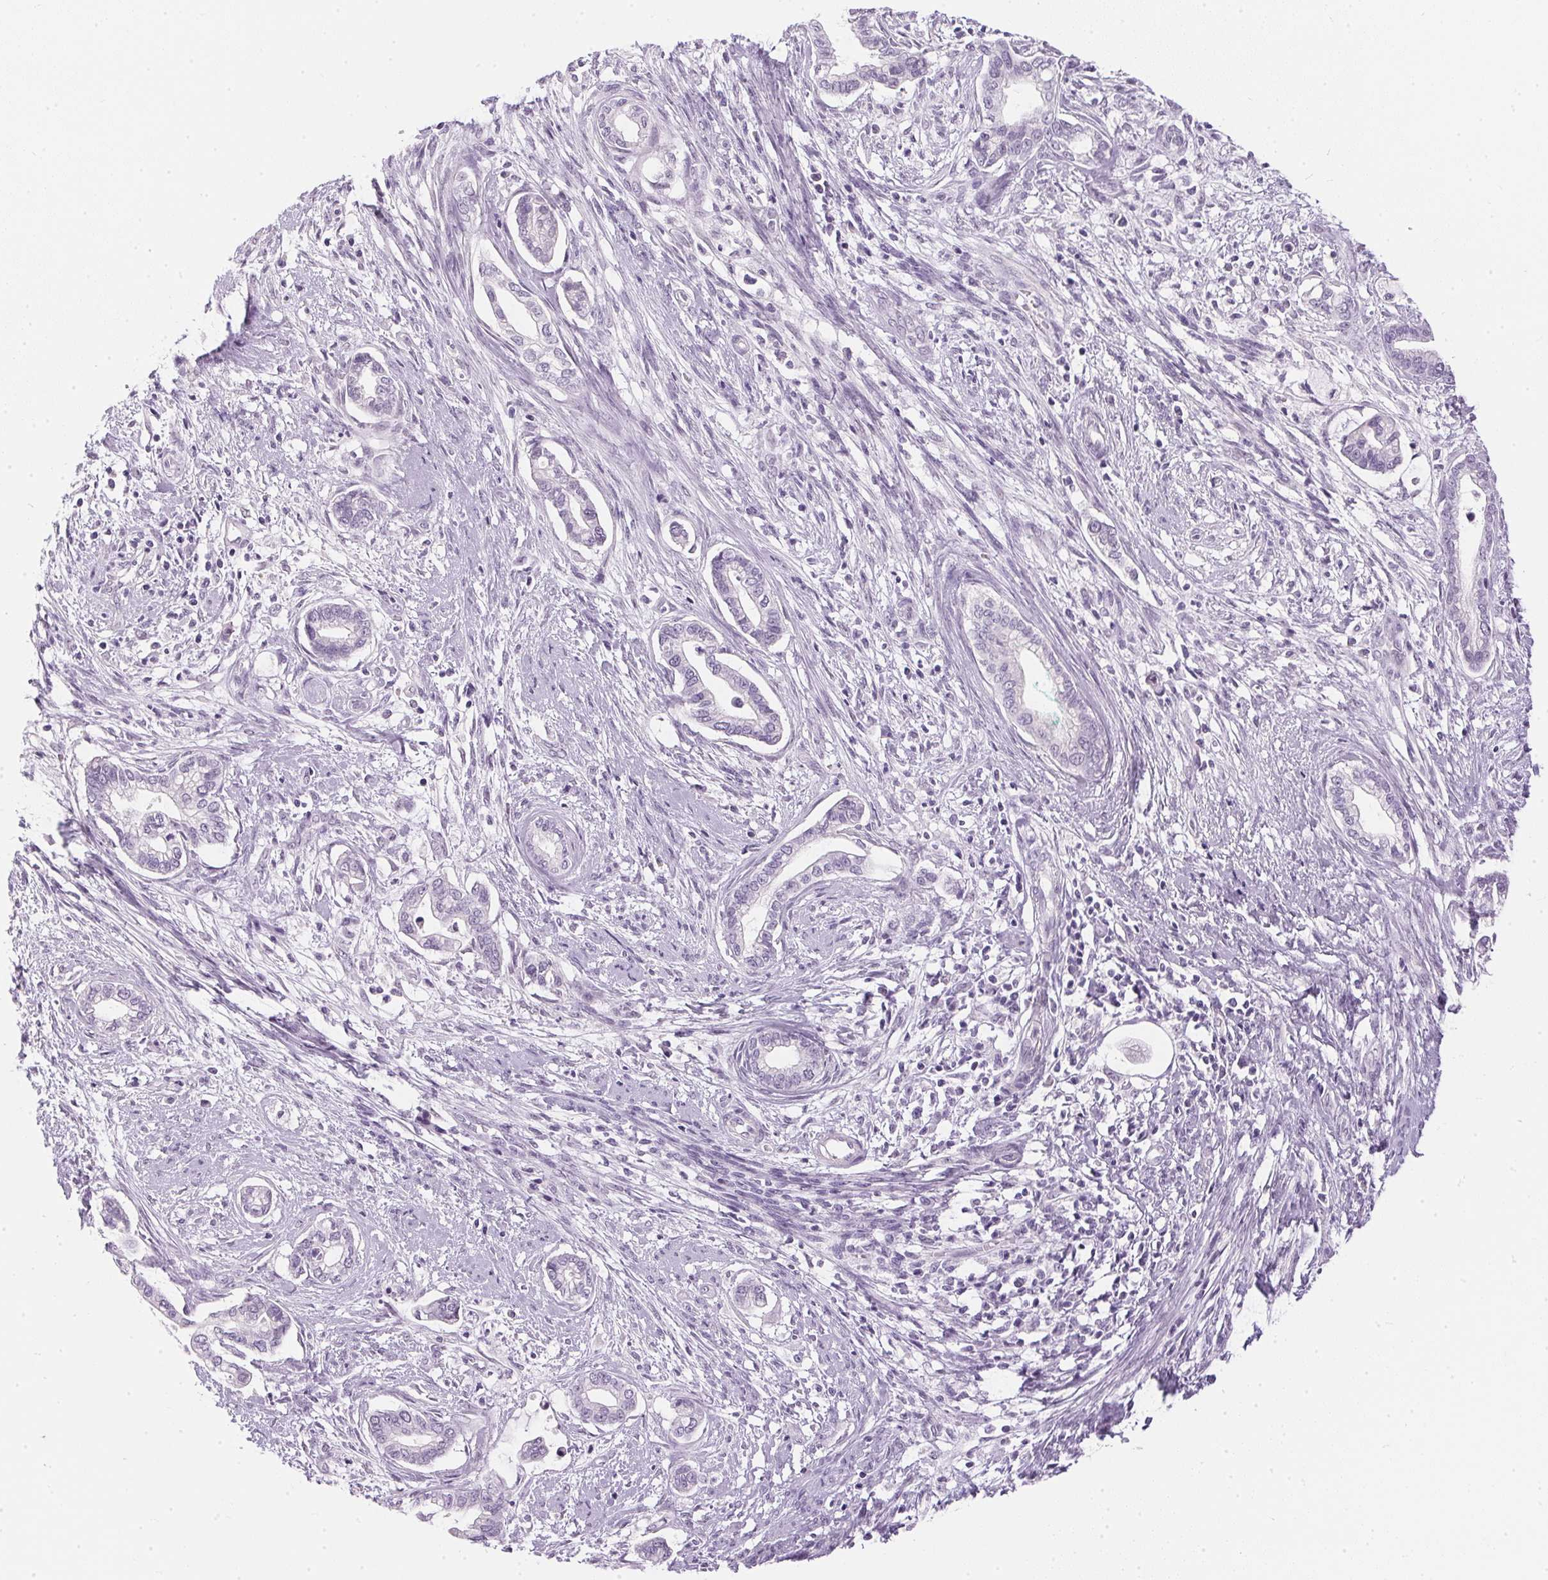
{"staining": {"intensity": "negative", "quantity": "none", "location": "none"}, "tissue": "cervical cancer", "cell_type": "Tumor cells", "image_type": "cancer", "snomed": [{"axis": "morphology", "description": "Adenocarcinoma, NOS"}, {"axis": "topography", "description": "Cervix"}], "caption": "Tumor cells show no significant expression in cervical cancer.", "gene": "GBP6", "patient": {"sex": "female", "age": 62}}